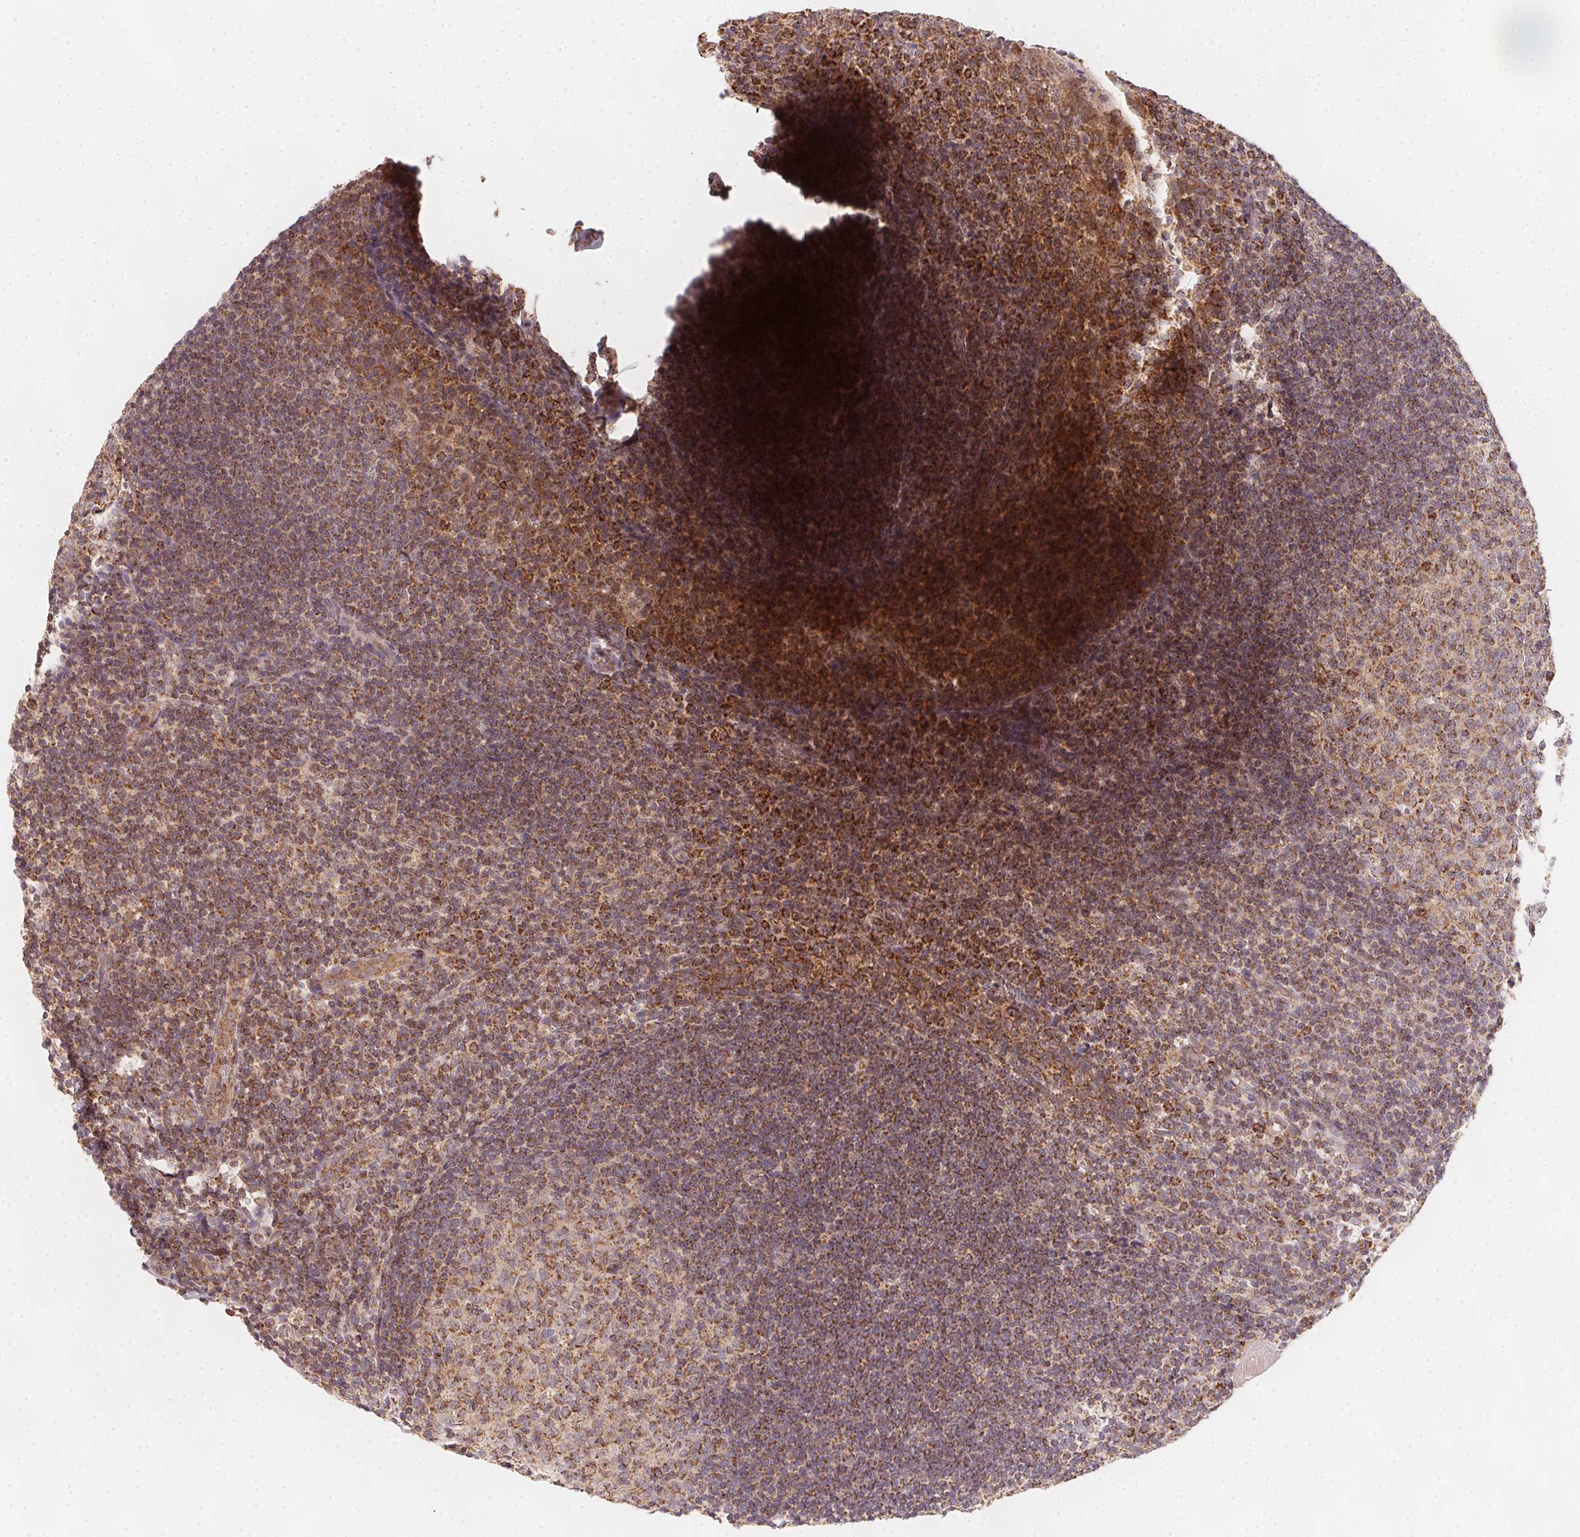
{"staining": {"intensity": "strong", "quantity": "25%-75%", "location": "cytoplasmic/membranous"}, "tissue": "tonsil", "cell_type": "Germinal center cells", "image_type": "normal", "snomed": [{"axis": "morphology", "description": "Normal tissue, NOS"}, {"axis": "topography", "description": "Tonsil"}], "caption": "The immunohistochemical stain highlights strong cytoplasmic/membranous positivity in germinal center cells of unremarkable tonsil.", "gene": "NDUFS6", "patient": {"sex": "male", "age": 27}}